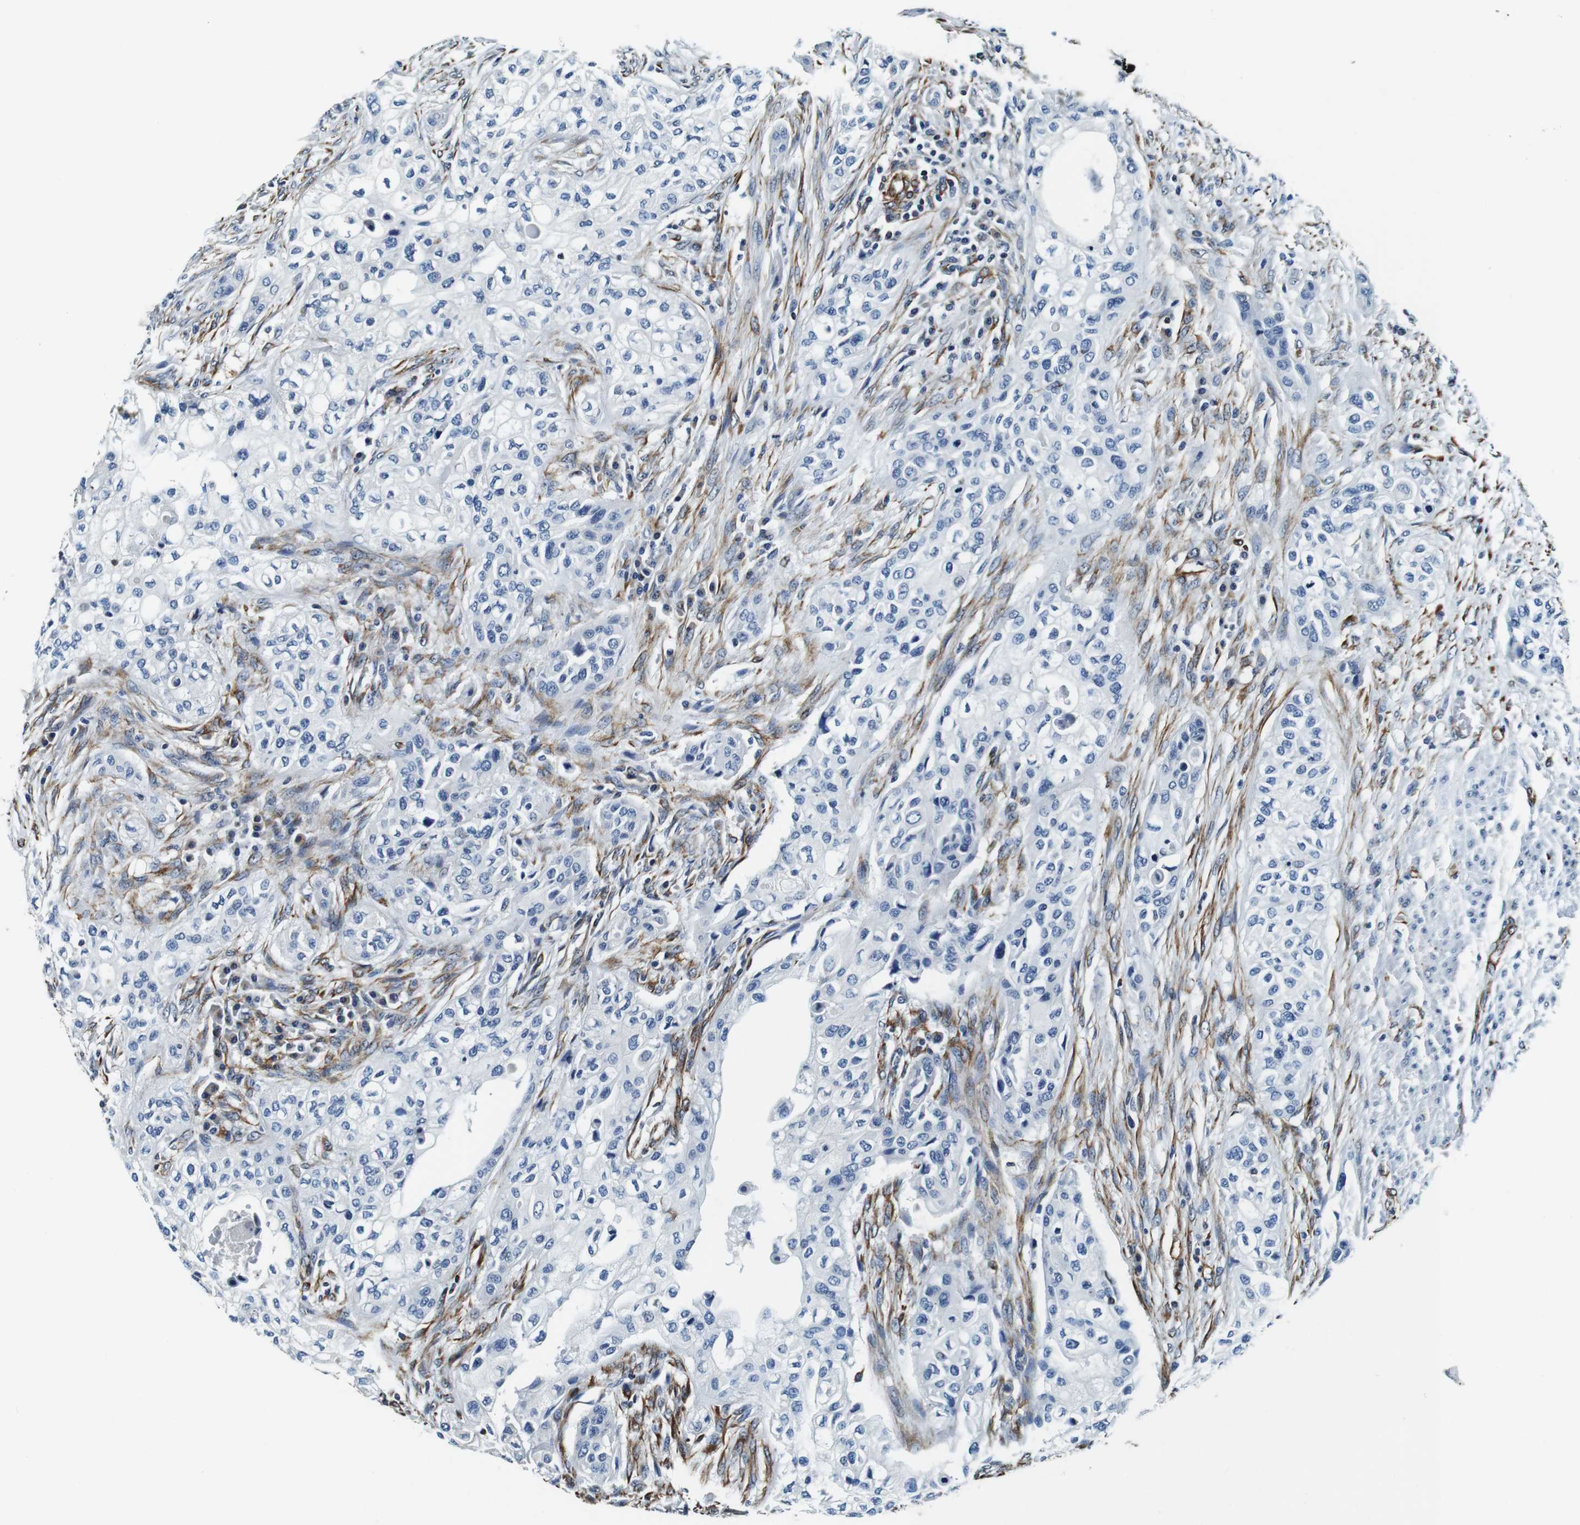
{"staining": {"intensity": "negative", "quantity": "none", "location": "none"}, "tissue": "urothelial cancer", "cell_type": "Tumor cells", "image_type": "cancer", "snomed": [{"axis": "morphology", "description": "Urothelial carcinoma, High grade"}, {"axis": "topography", "description": "Urinary bladder"}], "caption": "IHC micrograph of neoplastic tissue: high-grade urothelial carcinoma stained with DAB (3,3'-diaminobenzidine) demonstrates no significant protein expression in tumor cells. (DAB IHC visualized using brightfield microscopy, high magnification).", "gene": "GJE1", "patient": {"sex": "male", "age": 74}}